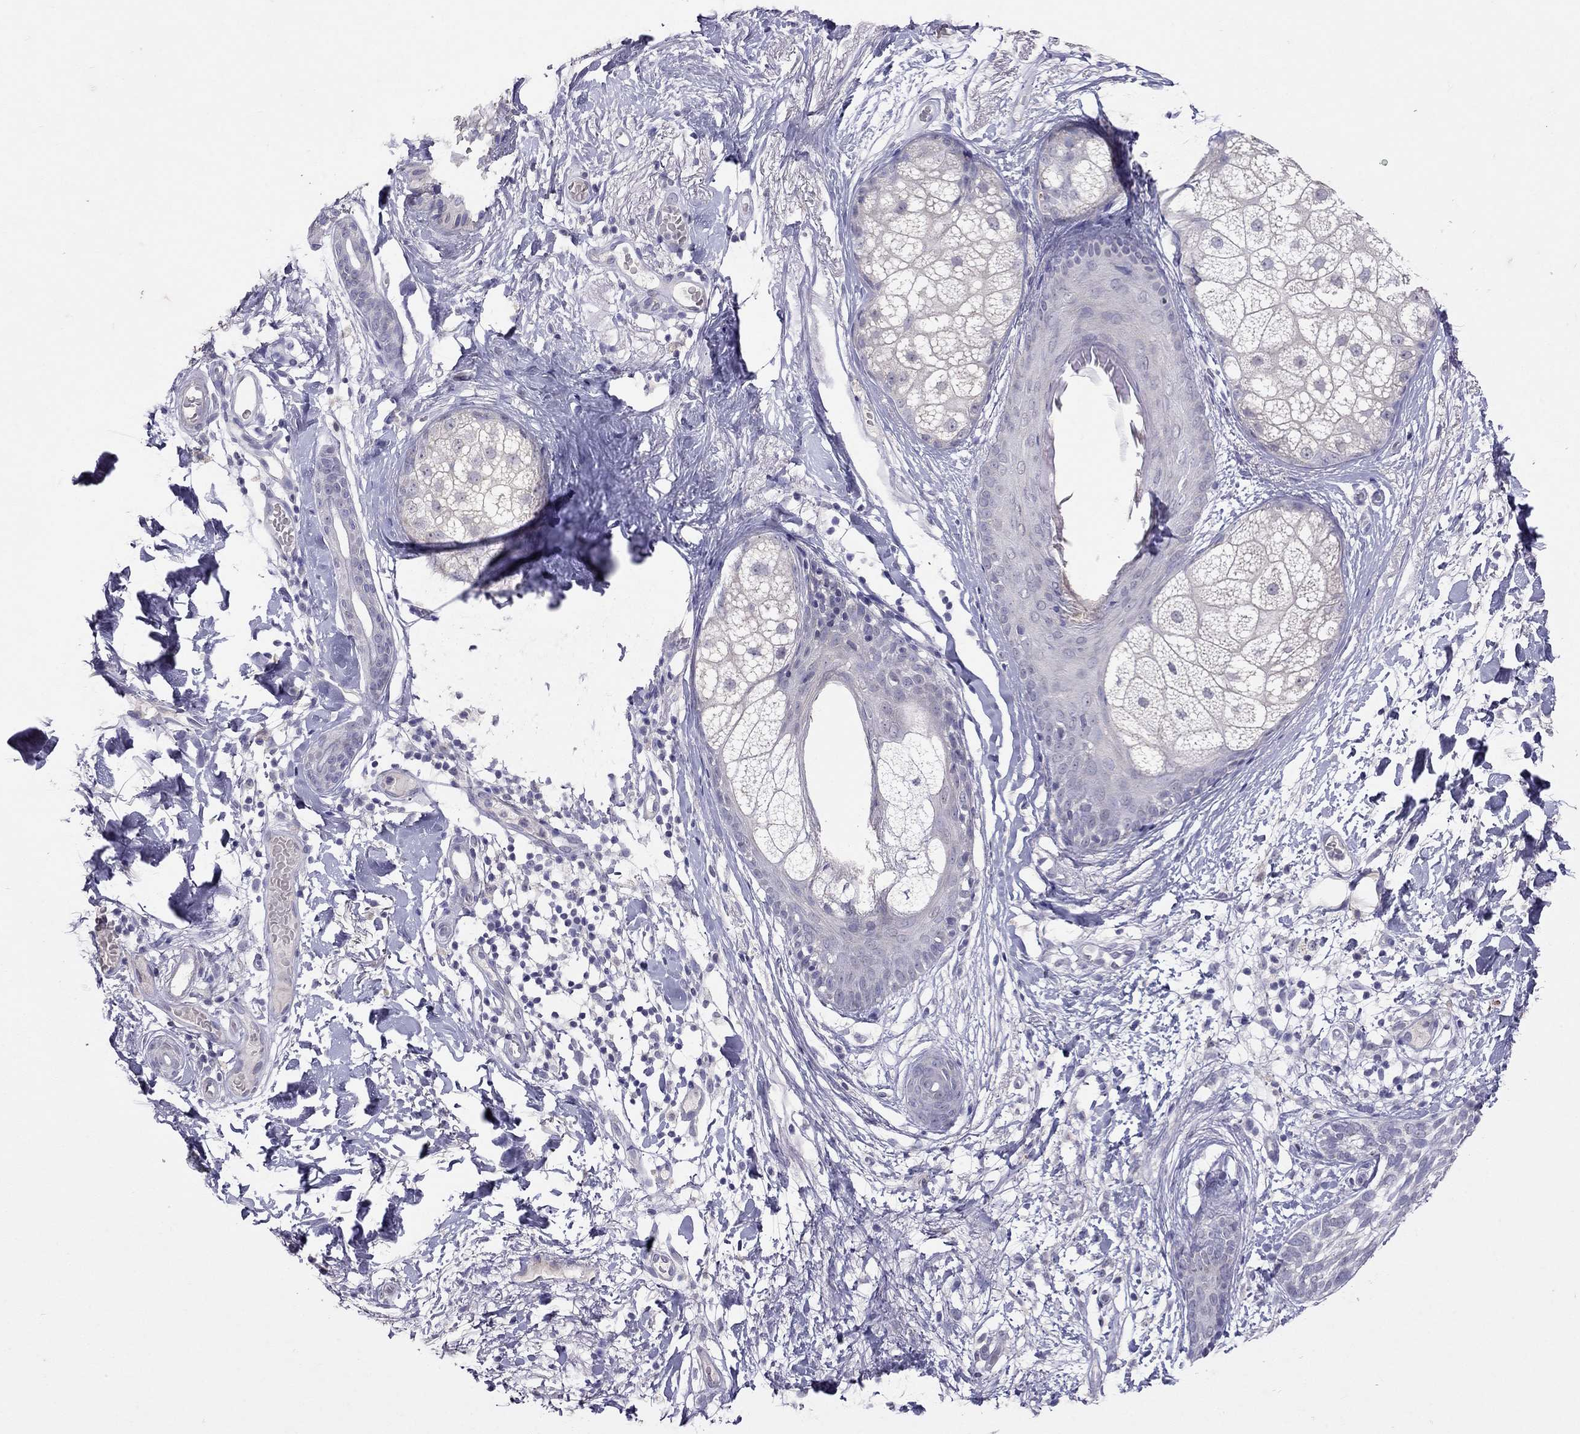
{"staining": {"intensity": "negative", "quantity": "none", "location": "none"}, "tissue": "skin cancer", "cell_type": "Tumor cells", "image_type": "cancer", "snomed": [{"axis": "morphology", "description": "Normal tissue, NOS"}, {"axis": "morphology", "description": "Basal cell carcinoma"}, {"axis": "topography", "description": "Skin"}], "caption": "A histopathology image of skin basal cell carcinoma stained for a protein reveals no brown staining in tumor cells. The staining was performed using DAB (3,3'-diaminobenzidine) to visualize the protein expression in brown, while the nuclei were stained in blue with hematoxylin (Magnification: 20x).", "gene": "FST", "patient": {"sex": "male", "age": 84}}